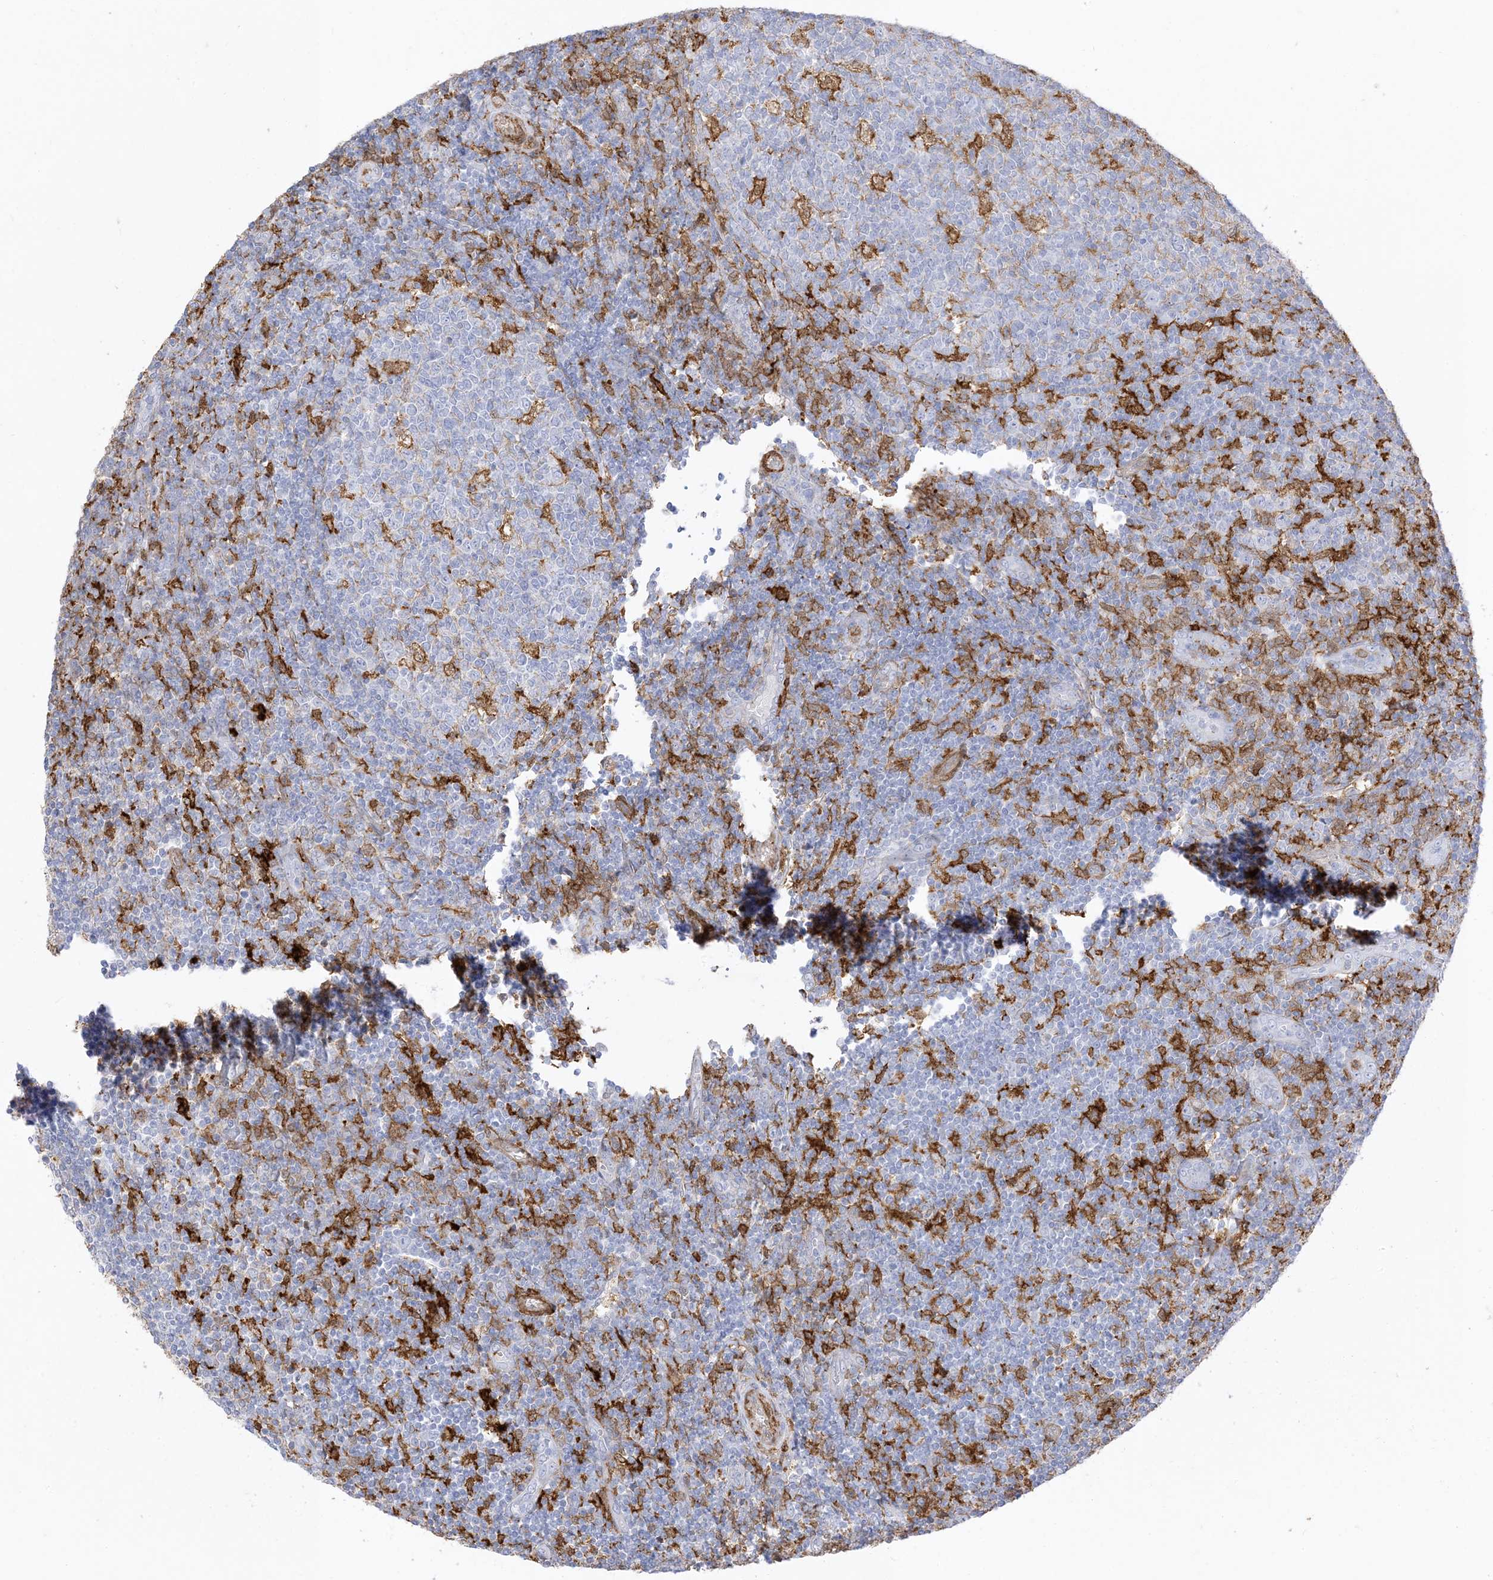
{"staining": {"intensity": "moderate", "quantity": "<25%", "location": "cytoplasmic/membranous"}, "tissue": "tonsil", "cell_type": "Germinal center cells", "image_type": "normal", "snomed": [{"axis": "morphology", "description": "Normal tissue, NOS"}, {"axis": "topography", "description": "Tonsil"}], "caption": "The photomicrograph demonstrates a brown stain indicating the presence of a protein in the cytoplasmic/membranous of germinal center cells in tonsil. The protein is stained brown, and the nuclei are stained in blue (DAB IHC with brightfield microscopy, high magnification).", "gene": "GSN", "patient": {"sex": "female", "age": 19}}